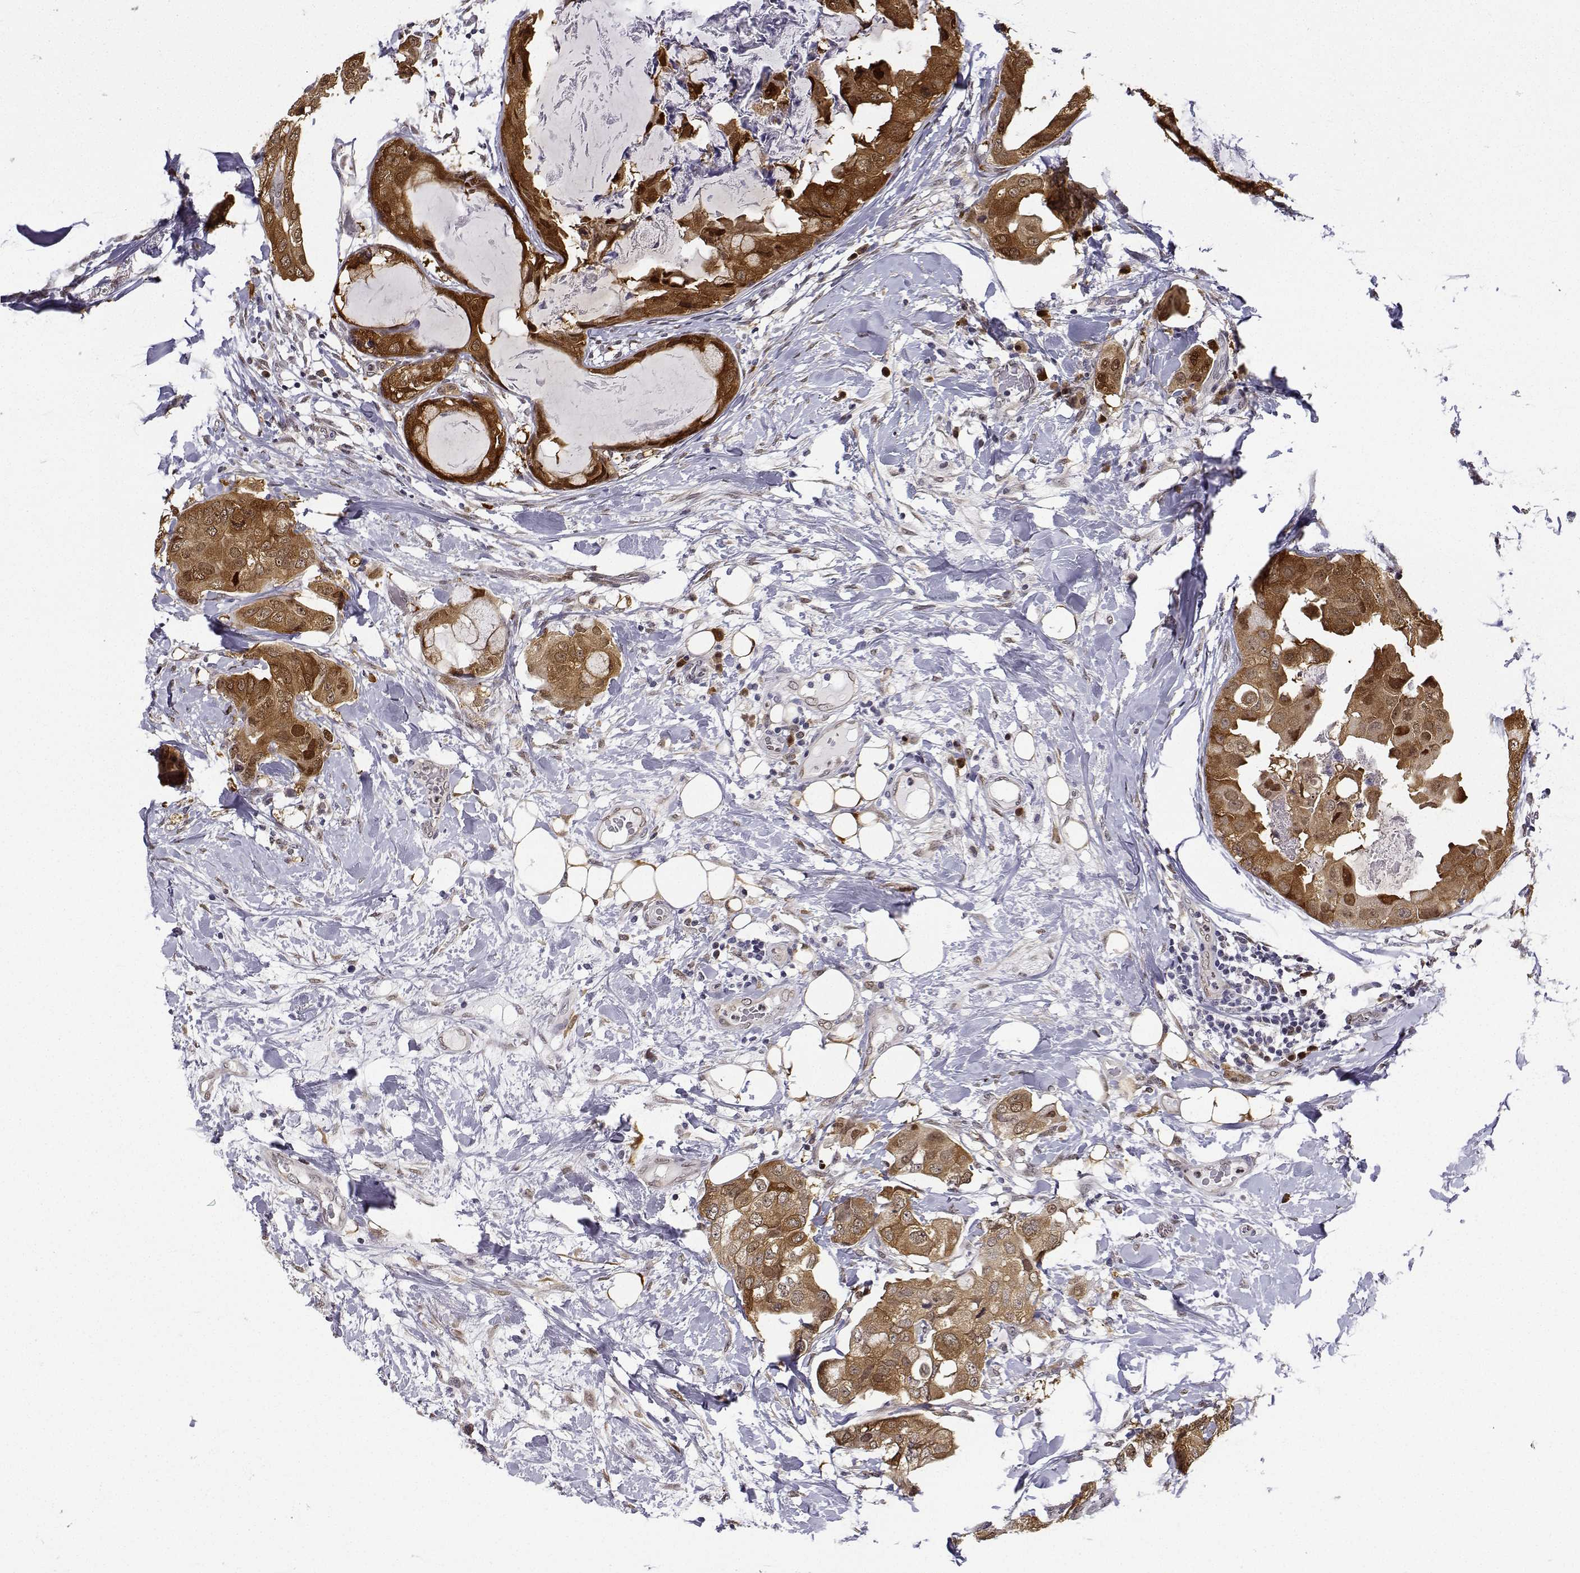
{"staining": {"intensity": "moderate", "quantity": ">75%", "location": "cytoplasmic/membranous,nuclear"}, "tissue": "breast cancer", "cell_type": "Tumor cells", "image_type": "cancer", "snomed": [{"axis": "morphology", "description": "Normal tissue, NOS"}, {"axis": "morphology", "description": "Duct carcinoma"}, {"axis": "topography", "description": "Breast"}], "caption": "There is medium levels of moderate cytoplasmic/membranous and nuclear positivity in tumor cells of breast invasive ductal carcinoma, as demonstrated by immunohistochemical staining (brown color).", "gene": "PHGDH", "patient": {"sex": "female", "age": 40}}